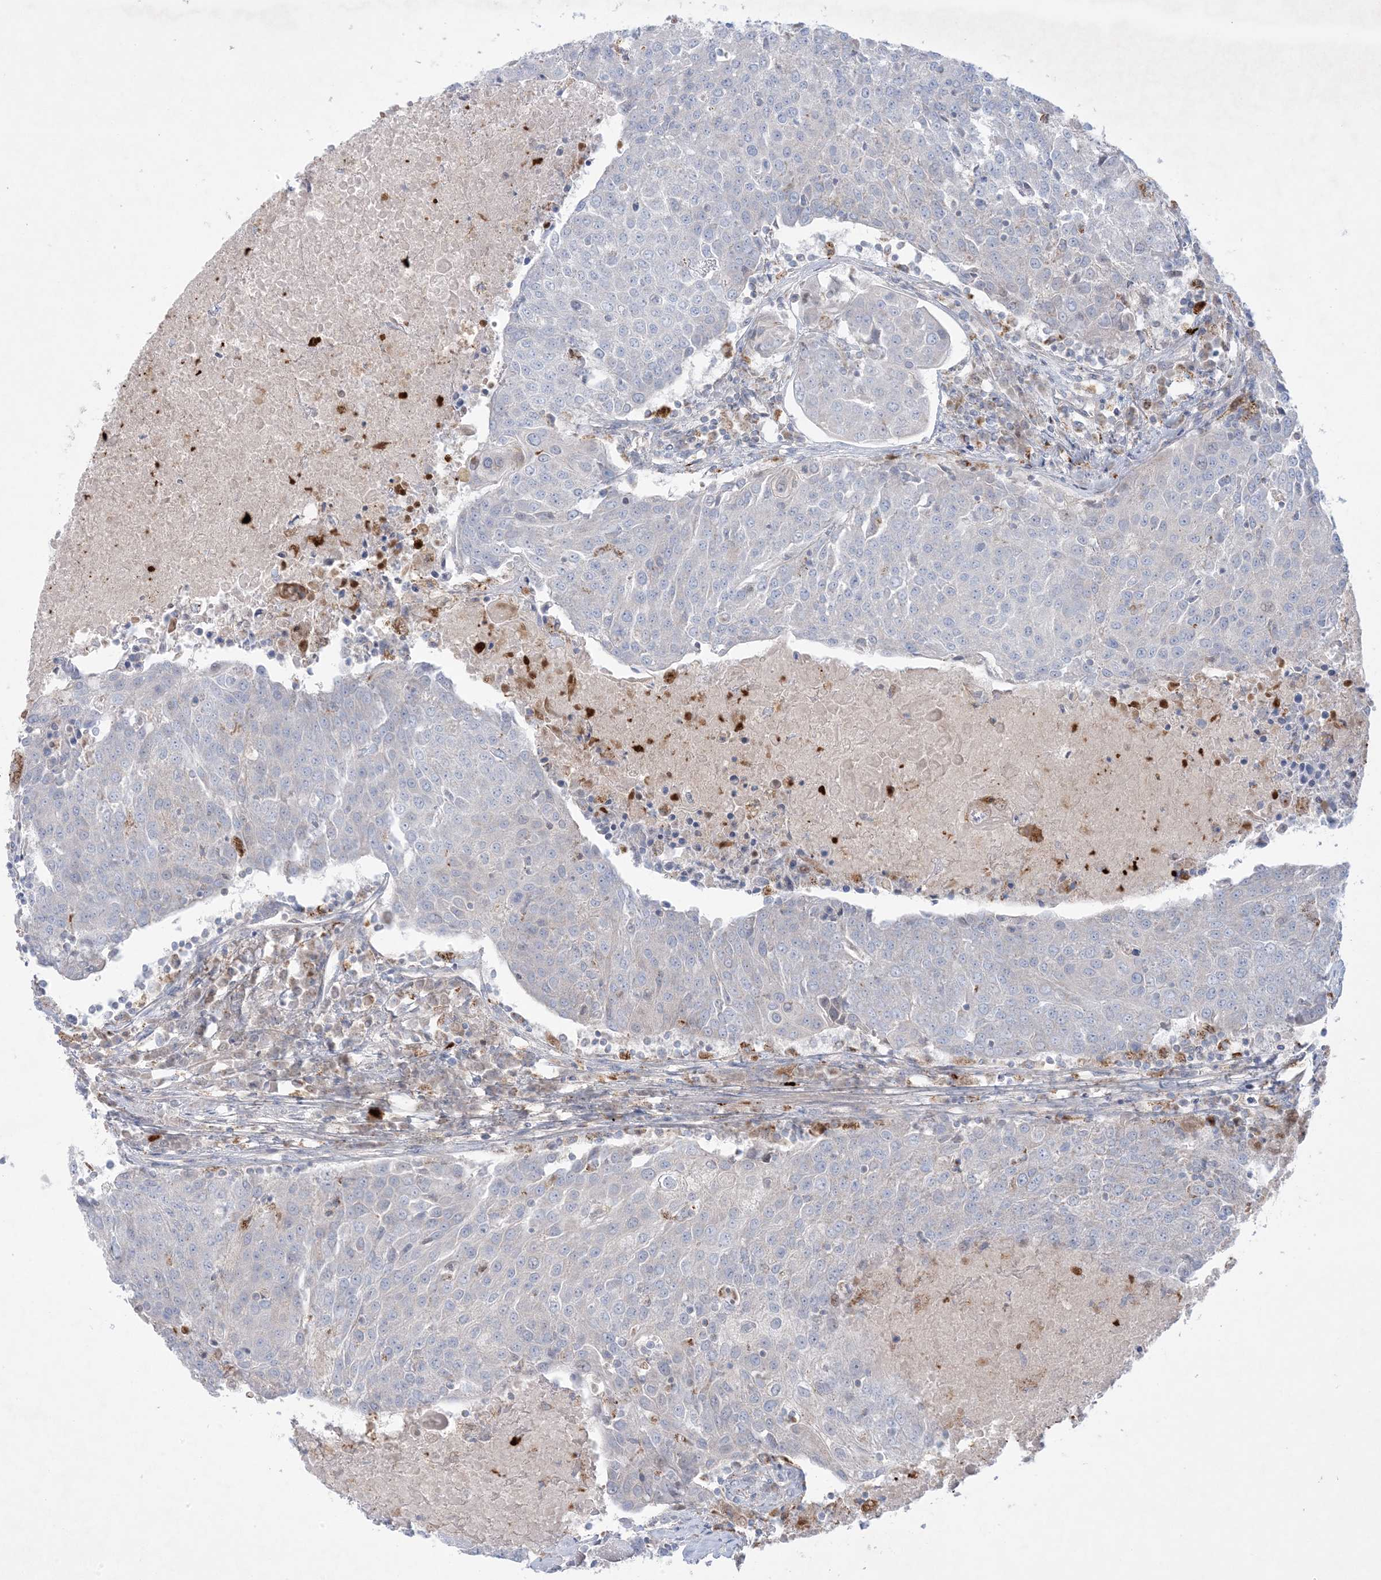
{"staining": {"intensity": "negative", "quantity": "none", "location": "none"}, "tissue": "urothelial cancer", "cell_type": "Tumor cells", "image_type": "cancer", "snomed": [{"axis": "morphology", "description": "Urothelial carcinoma, High grade"}, {"axis": "topography", "description": "Urinary bladder"}], "caption": "Protein analysis of urothelial carcinoma (high-grade) exhibits no significant staining in tumor cells.", "gene": "KCTD6", "patient": {"sex": "female", "age": 85}}